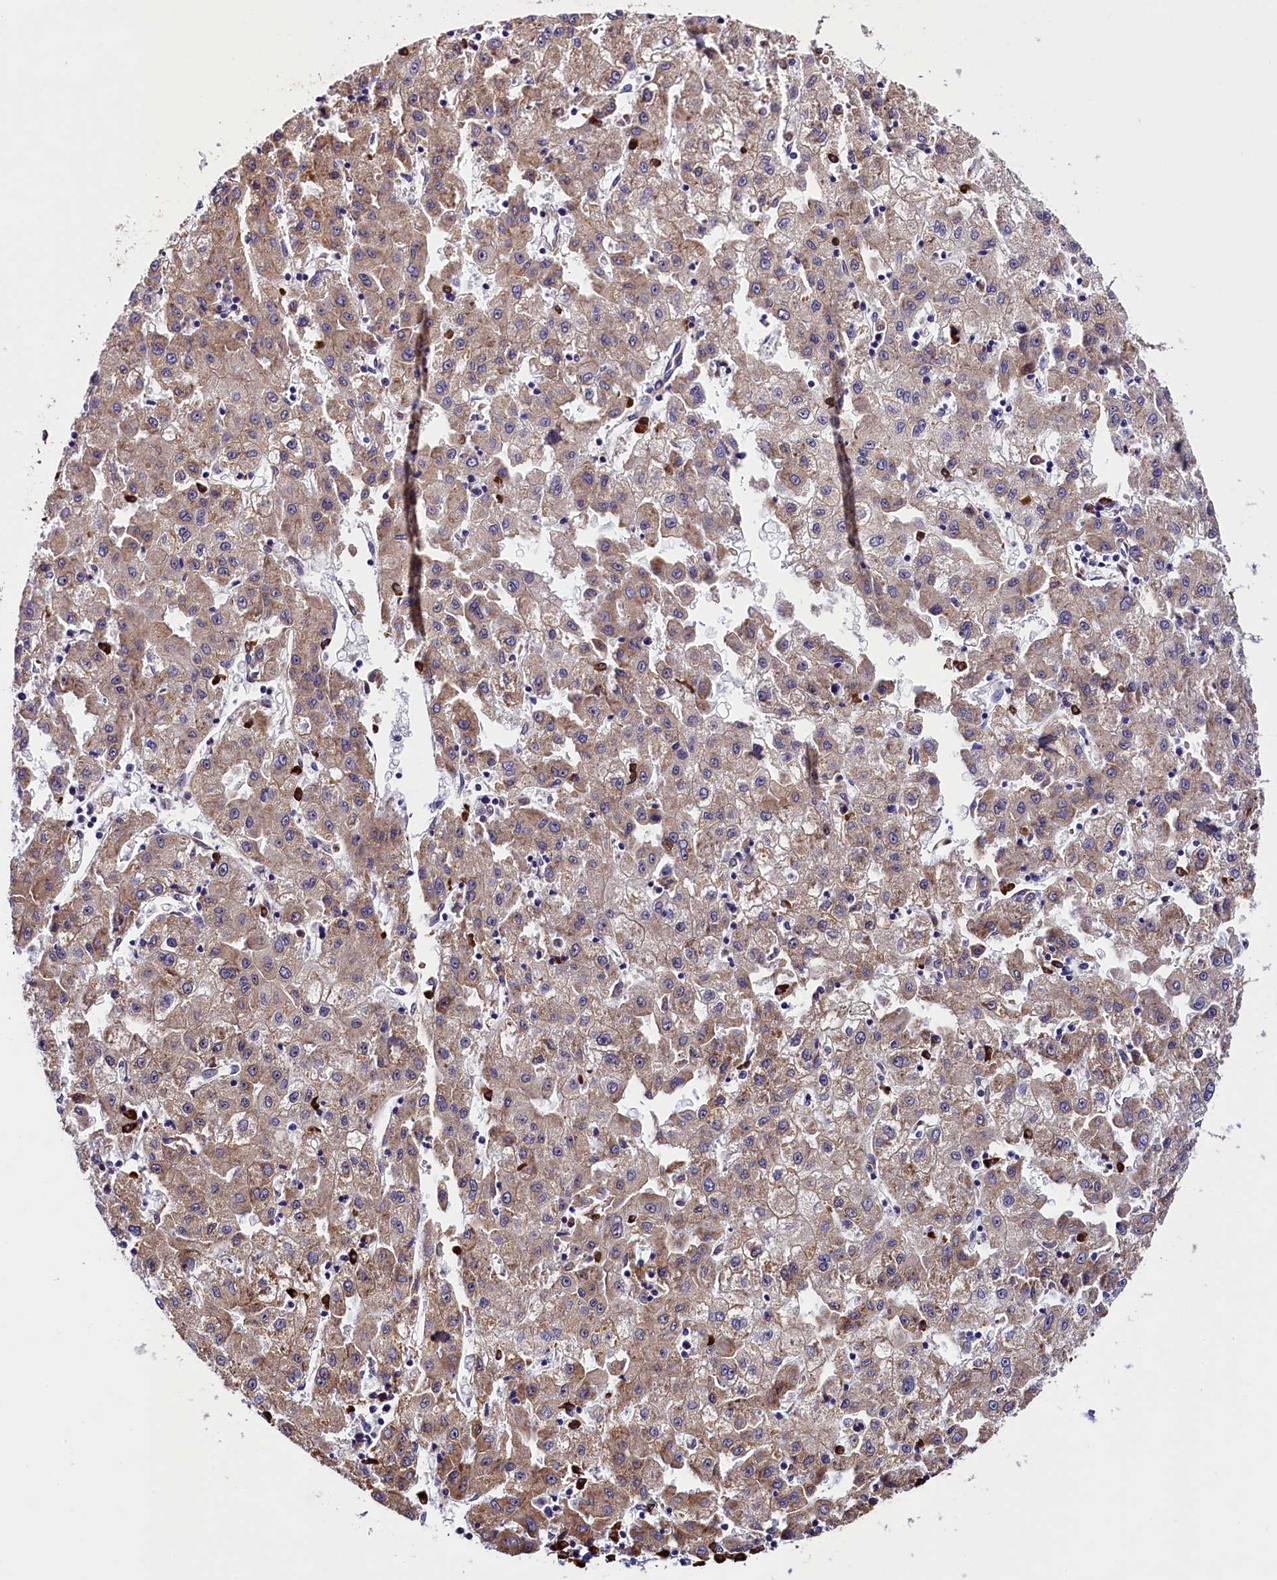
{"staining": {"intensity": "moderate", "quantity": ">75%", "location": "cytoplasmic/membranous"}, "tissue": "liver cancer", "cell_type": "Tumor cells", "image_type": "cancer", "snomed": [{"axis": "morphology", "description": "Carcinoma, Hepatocellular, NOS"}, {"axis": "topography", "description": "Liver"}], "caption": "Protein staining demonstrates moderate cytoplasmic/membranous expression in about >75% of tumor cells in liver hepatocellular carcinoma. Immunohistochemistry (ihc) stains the protein of interest in brown and the nuclei are stained blue.", "gene": "CAPS2", "patient": {"sex": "male", "age": 72}}